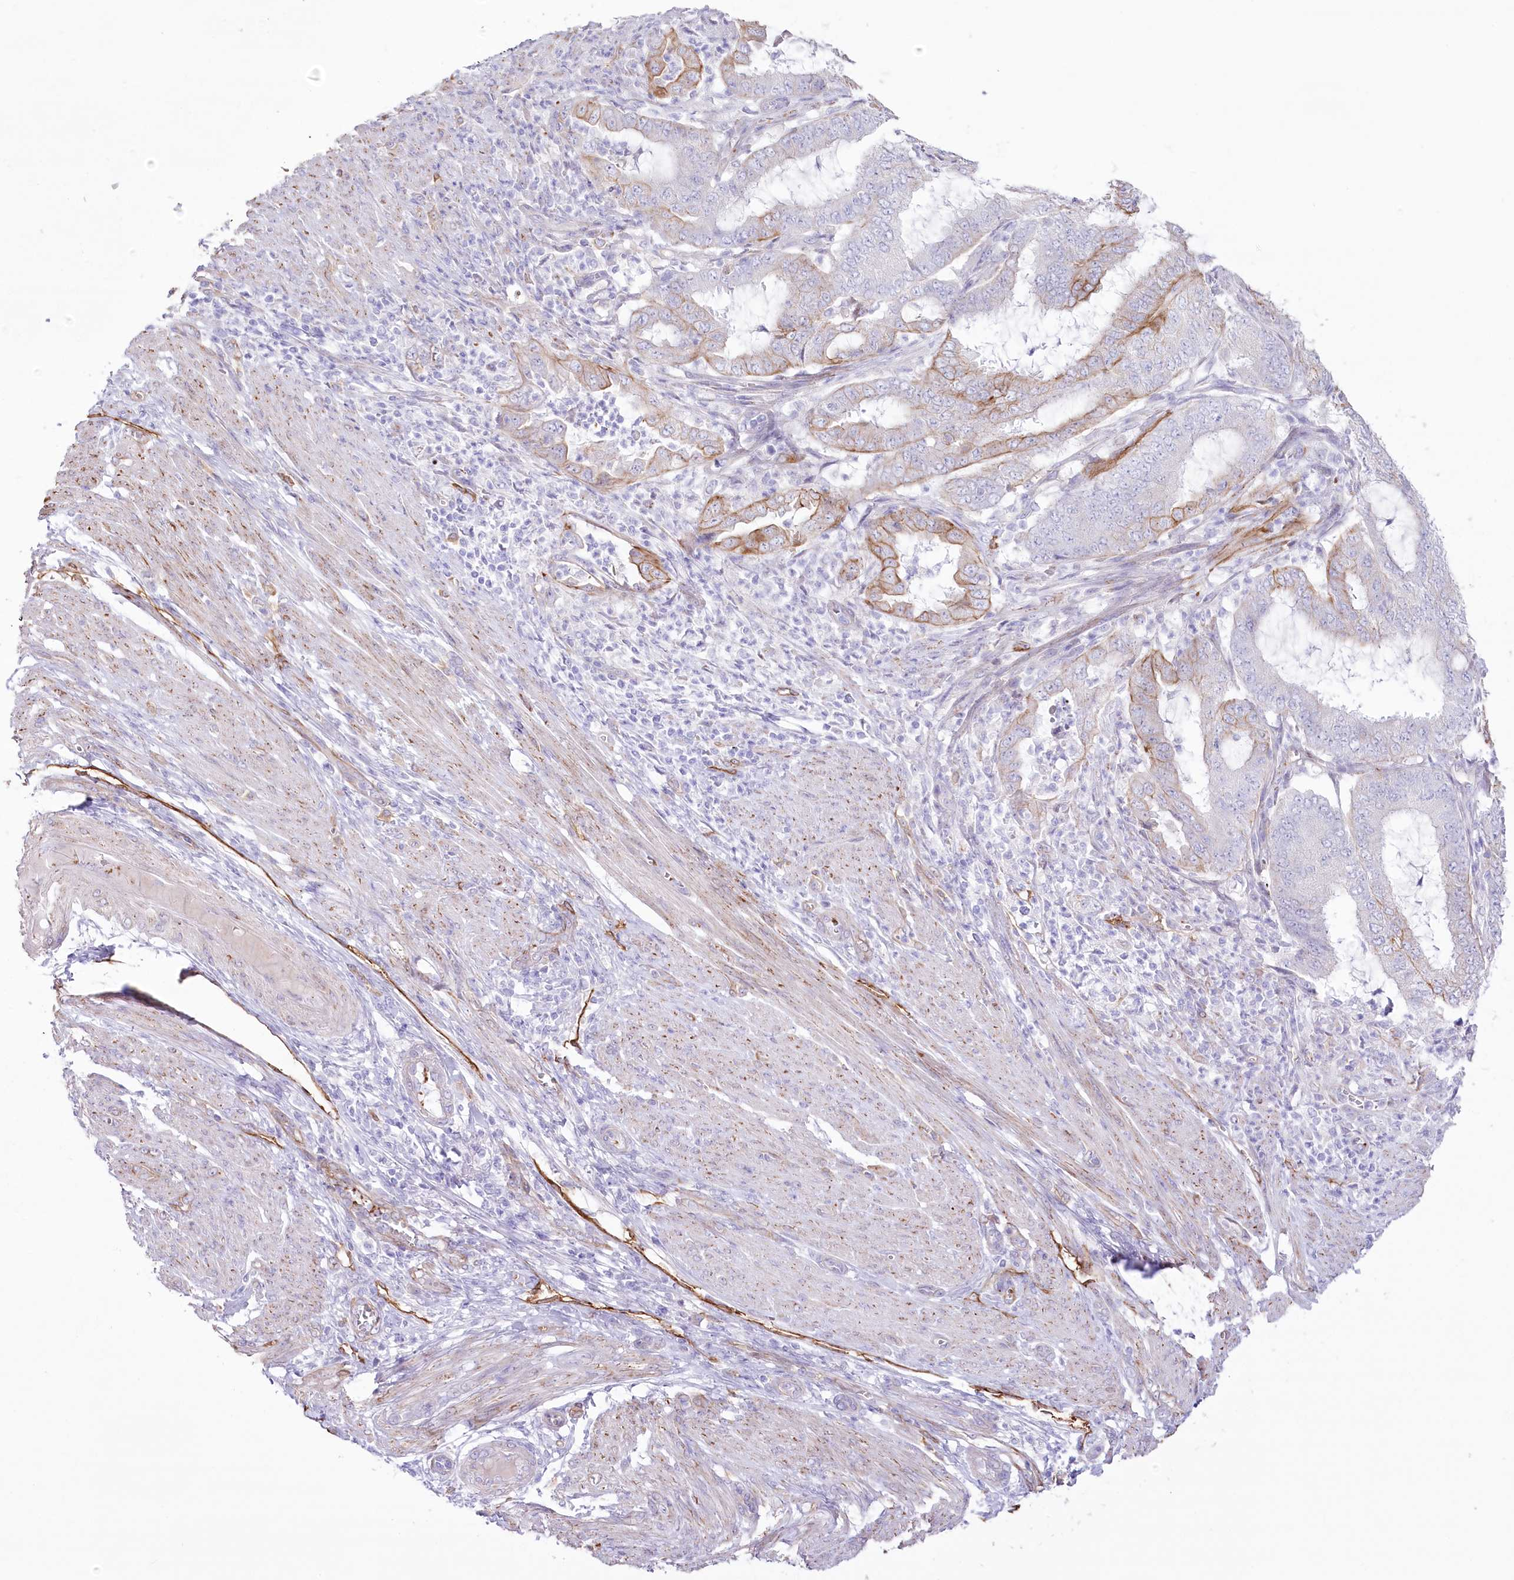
{"staining": {"intensity": "moderate", "quantity": "<25%", "location": "cytoplasmic/membranous"}, "tissue": "endometrial cancer", "cell_type": "Tumor cells", "image_type": "cancer", "snomed": [{"axis": "morphology", "description": "Adenocarcinoma, NOS"}, {"axis": "topography", "description": "Endometrium"}], "caption": "Tumor cells display low levels of moderate cytoplasmic/membranous expression in about <25% of cells in endometrial cancer (adenocarcinoma).", "gene": "SLC39A10", "patient": {"sex": "female", "age": 51}}